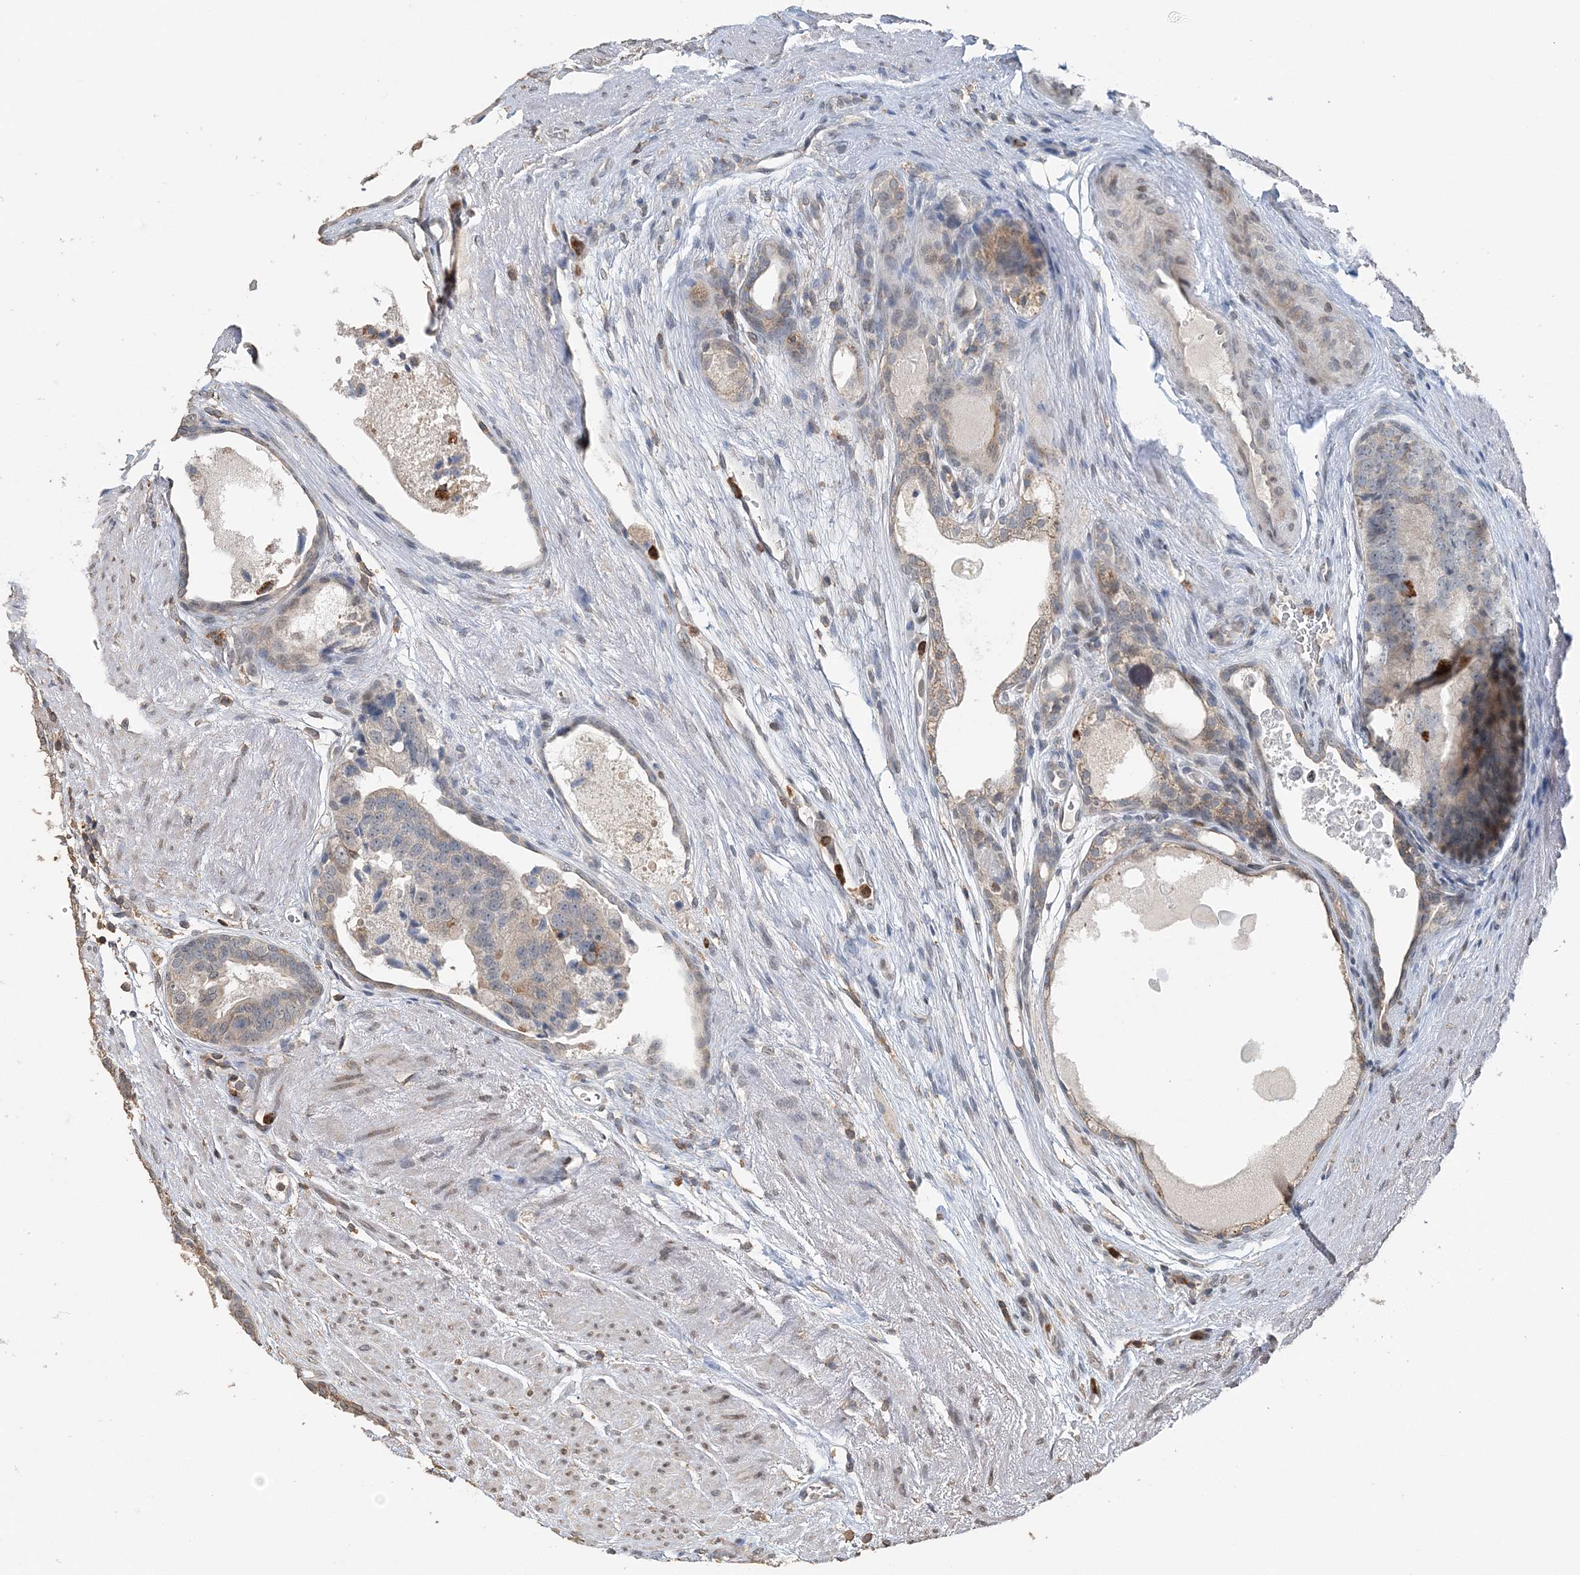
{"staining": {"intensity": "negative", "quantity": "none", "location": "none"}, "tissue": "prostate cancer", "cell_type": "Tumor cells", "image_type": "cancer", "snomed": [{"axis": "morphology", "description": "Adenocarcinoma, High grade"}, {"axis": "topography", "description": "Prostate"}], "caption": "The IHC histopathology image has no significant staining in tumor cells of prostate cancer (high-grade adenocarcinoma) tissue. (DAB (3,3'-diaminobenzidine) immunohistochemistry with hematoxylin counter stain).", "gene": "FAM110A", "patient": {"sex": "male", "age": 70}}